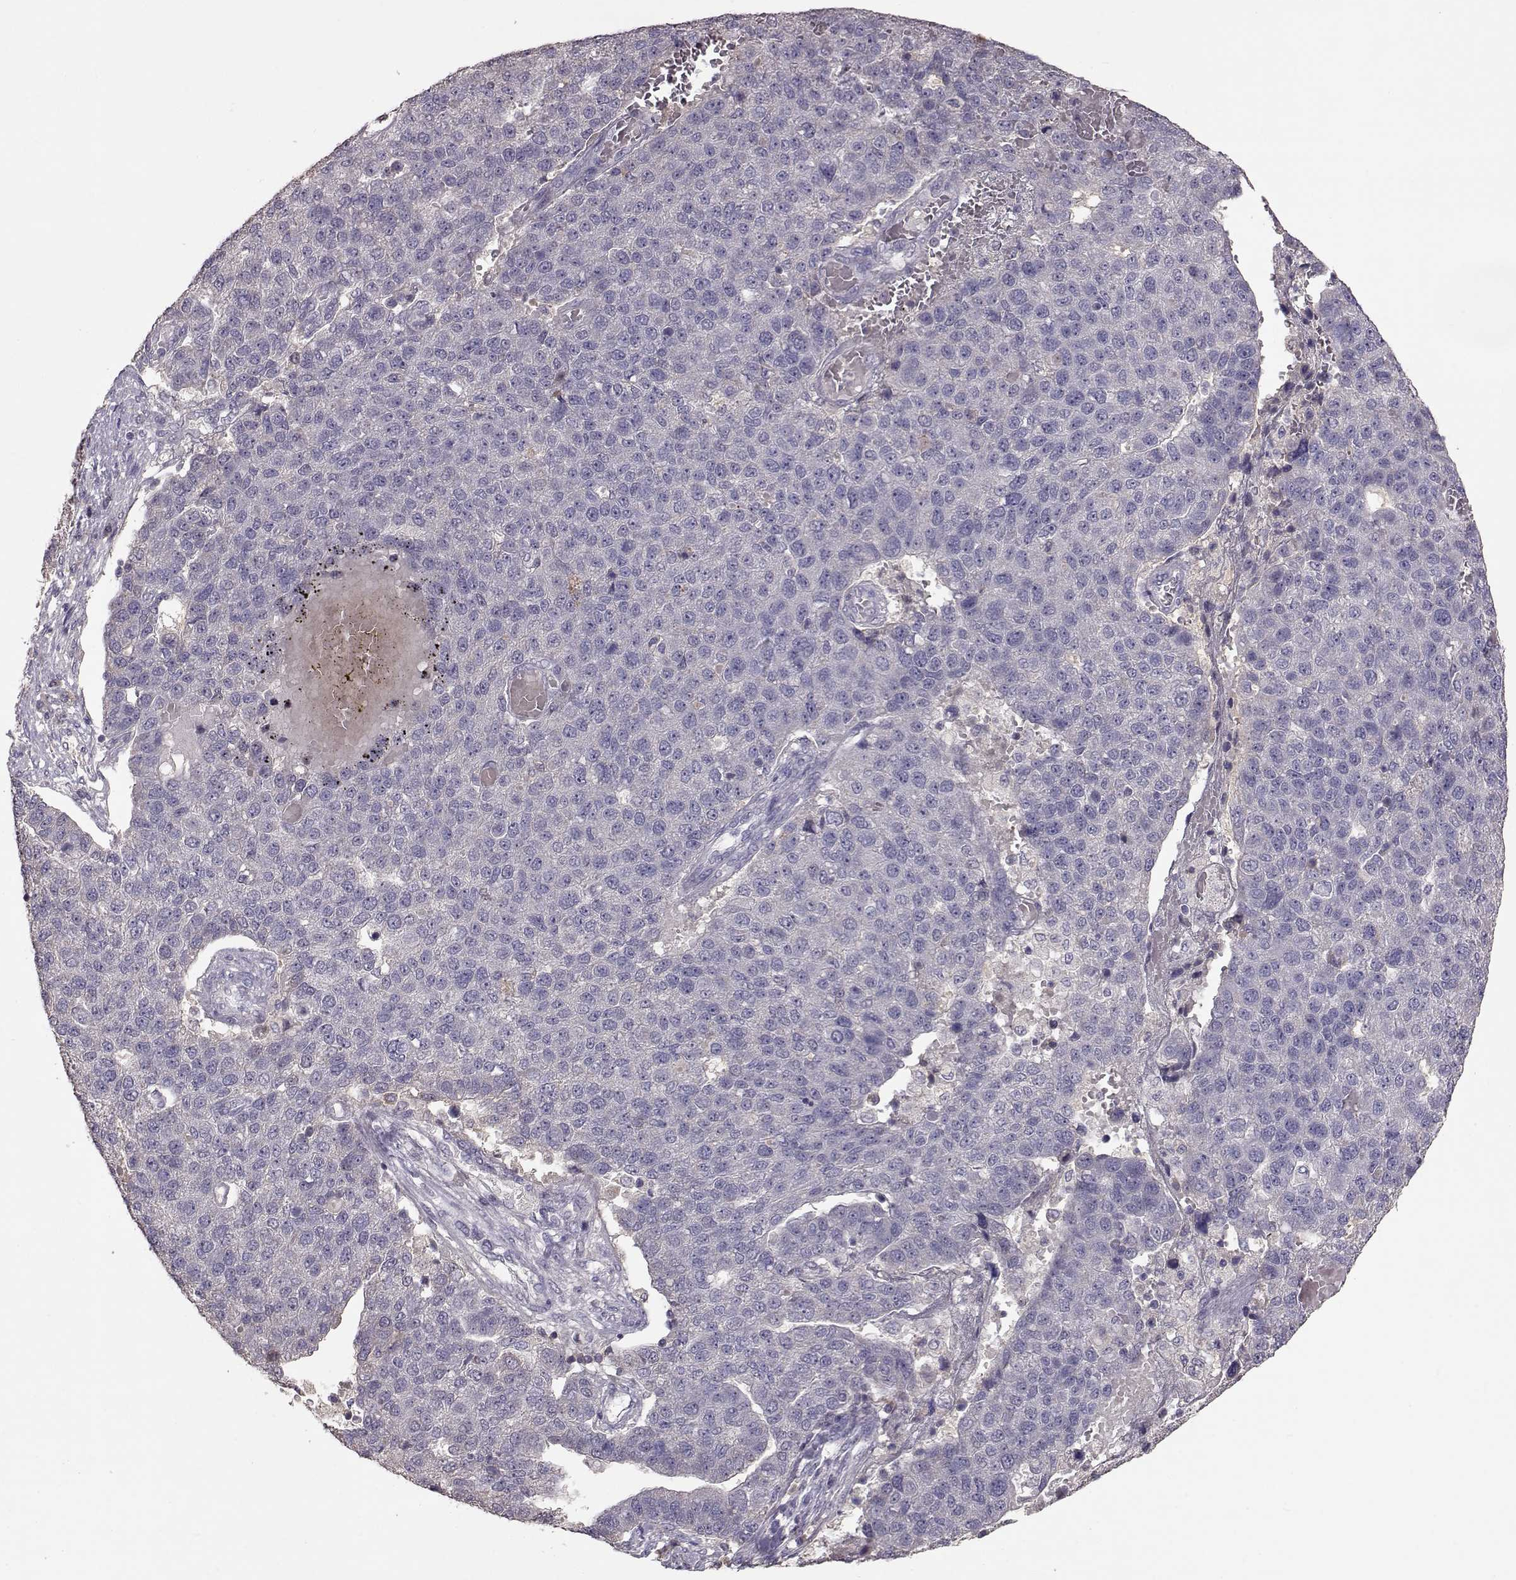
{"staining": {"intensity": "negative", "quantity": "none", "location": "none"}, "tissue": "pancreatic cancer", "cell_type": "Tumor cells", "image_type": "cancer", "snomed": [{"axis": "morphology", "description": "Adenocarcinoma, NOS"}, {"axis": "topography", "description": "Pancreas"}], "caption": "High magnification brightfield microscopy of pancreatic adenocarcinoma stained with DAB (brown) and counterstained with hematoxylin (blue): tumor cells show no significant staining. (DAB immunohistochemistry with hematoxylin counter stain).", "gene": "PMCH", "patient": {"sex": "female", "age": 61}}